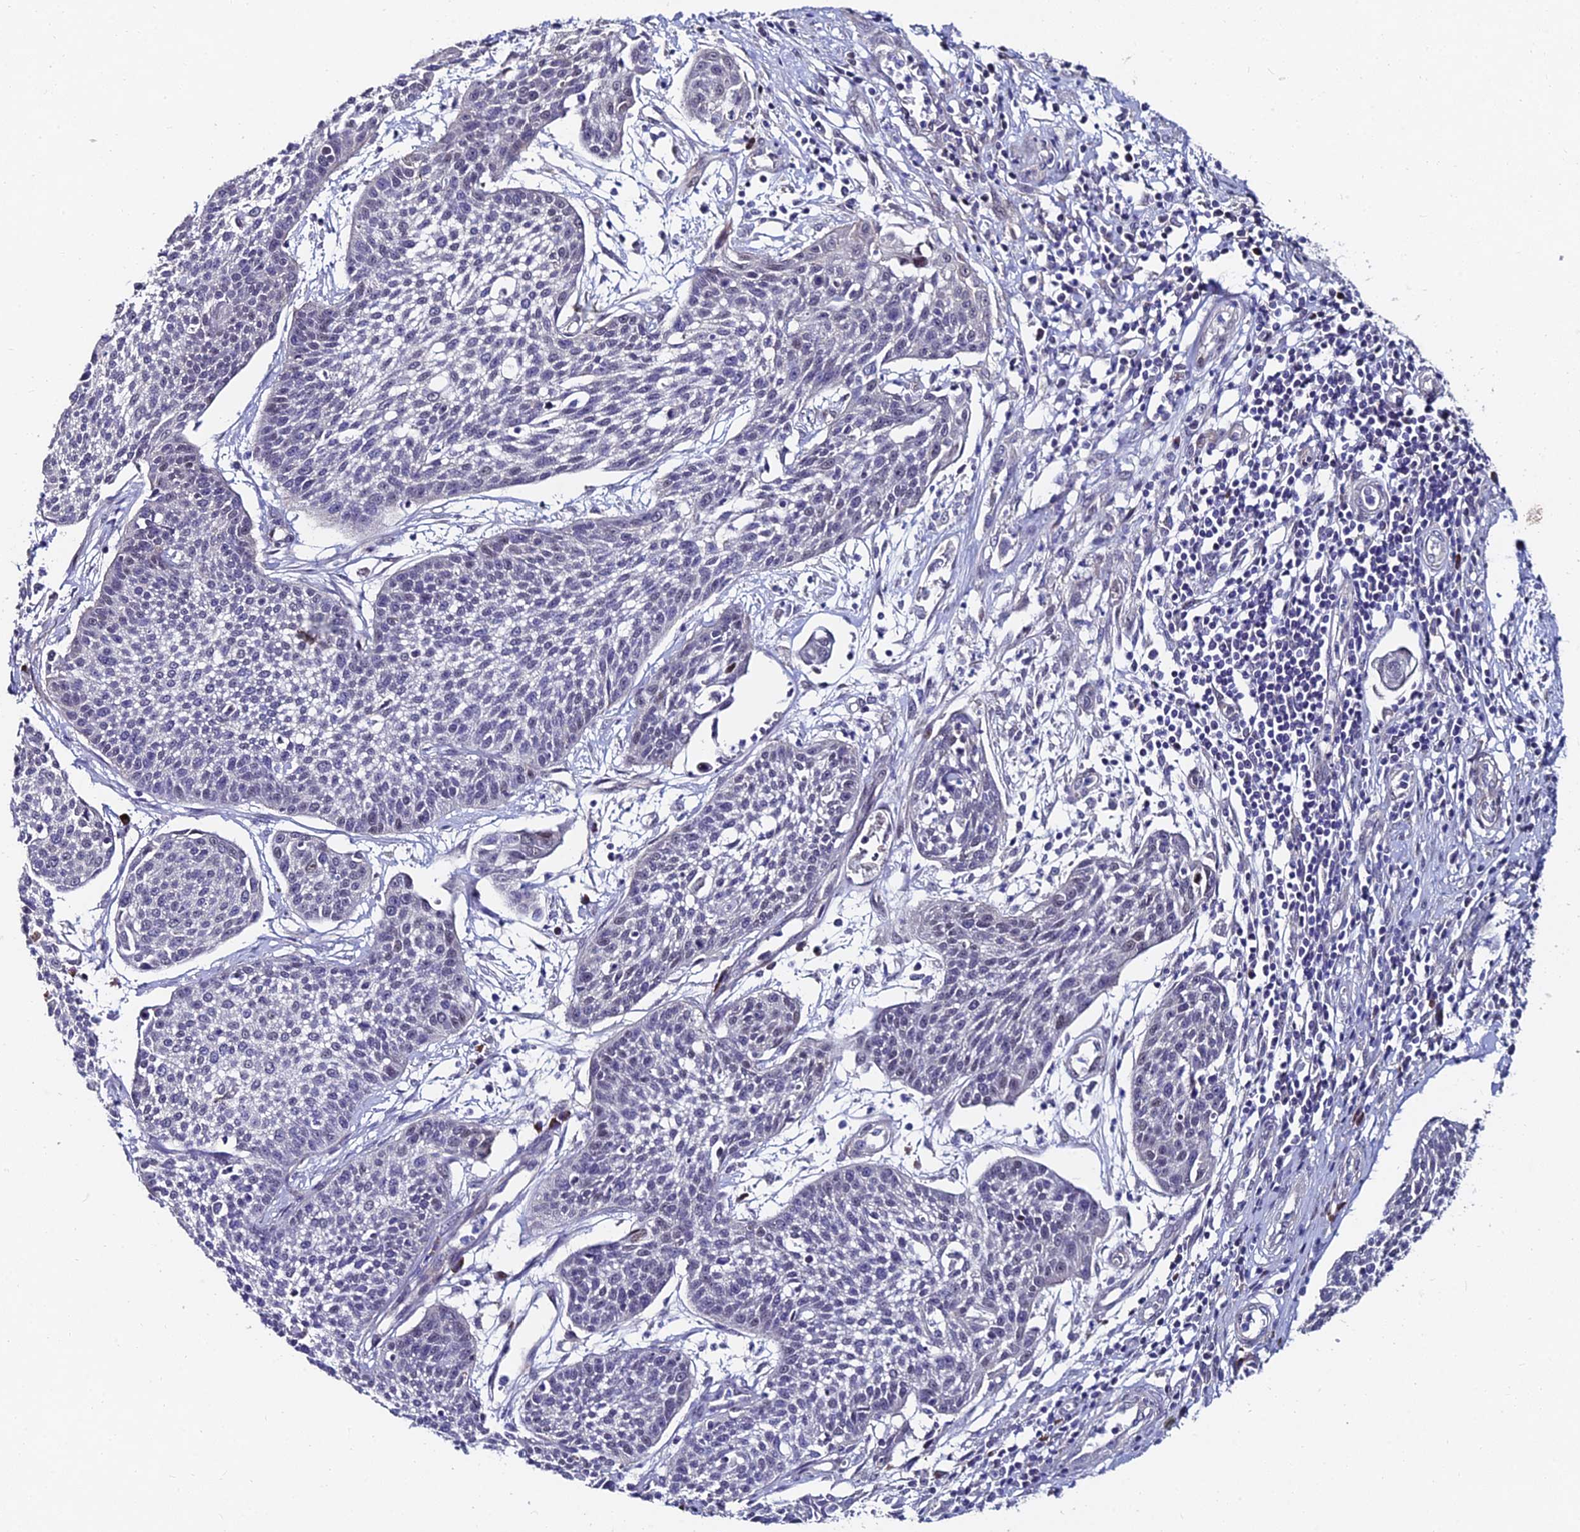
{"staining": {"intensity": "negative", "quantity": "none", "location": "none"}, "tissue": "cervical cancer", "cell_type": "Tumor cells", "image_type": "cancer", "snomed": [{"axis": "morphology", "description": "Squamous cell carcinoma, NOS"}, {"axis": "topography", "description": "Cervix"}], "caption": "Squamous cell carcinoma (cervical) stained for a protein using immunohistochemistry reveals no positivity tumor cells.", "gene": "TRIM24", "patient": {"sex": "female", "age": 34}}